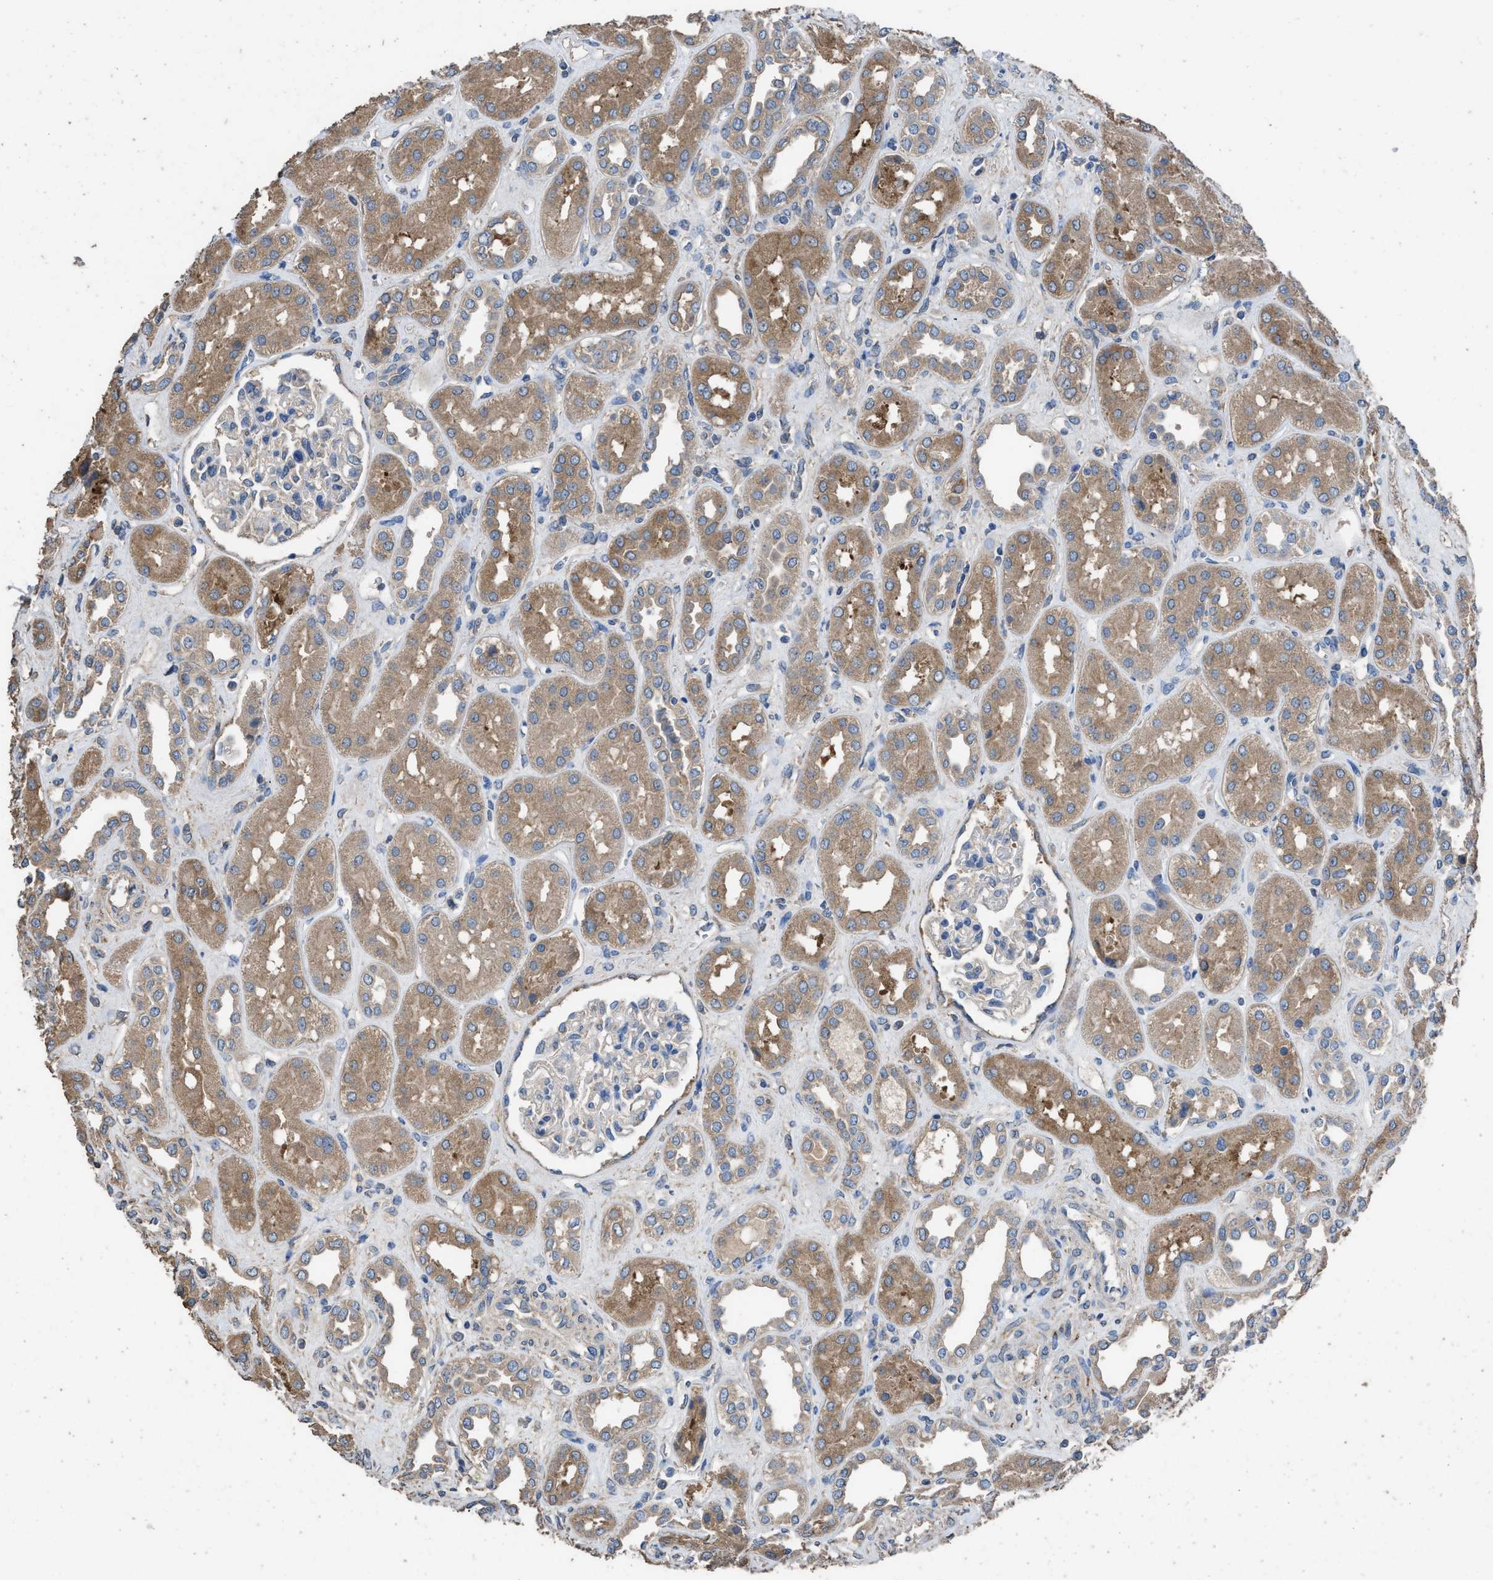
{"staining": {"intensity": "weak", "quantity": "<25%", "location": "cytoplasmic/membranous"}, "tissue": "kidney", "cell_type": "Cells in glomeruli", "image_type": "normal", "snomed": [{"axis": "morphology", "description": "Normal tissue, NOS"}, {"axis": "topography", "description": "Kidney"}], "caption": "Immunohistochemistry (IHC) micrograph of unremarkable kidney stained for a protein (brown), which reveals no expression in cells in glomeruli.", "gene": "ITSN1", "patient": {"sex": "male", "age": 59}}